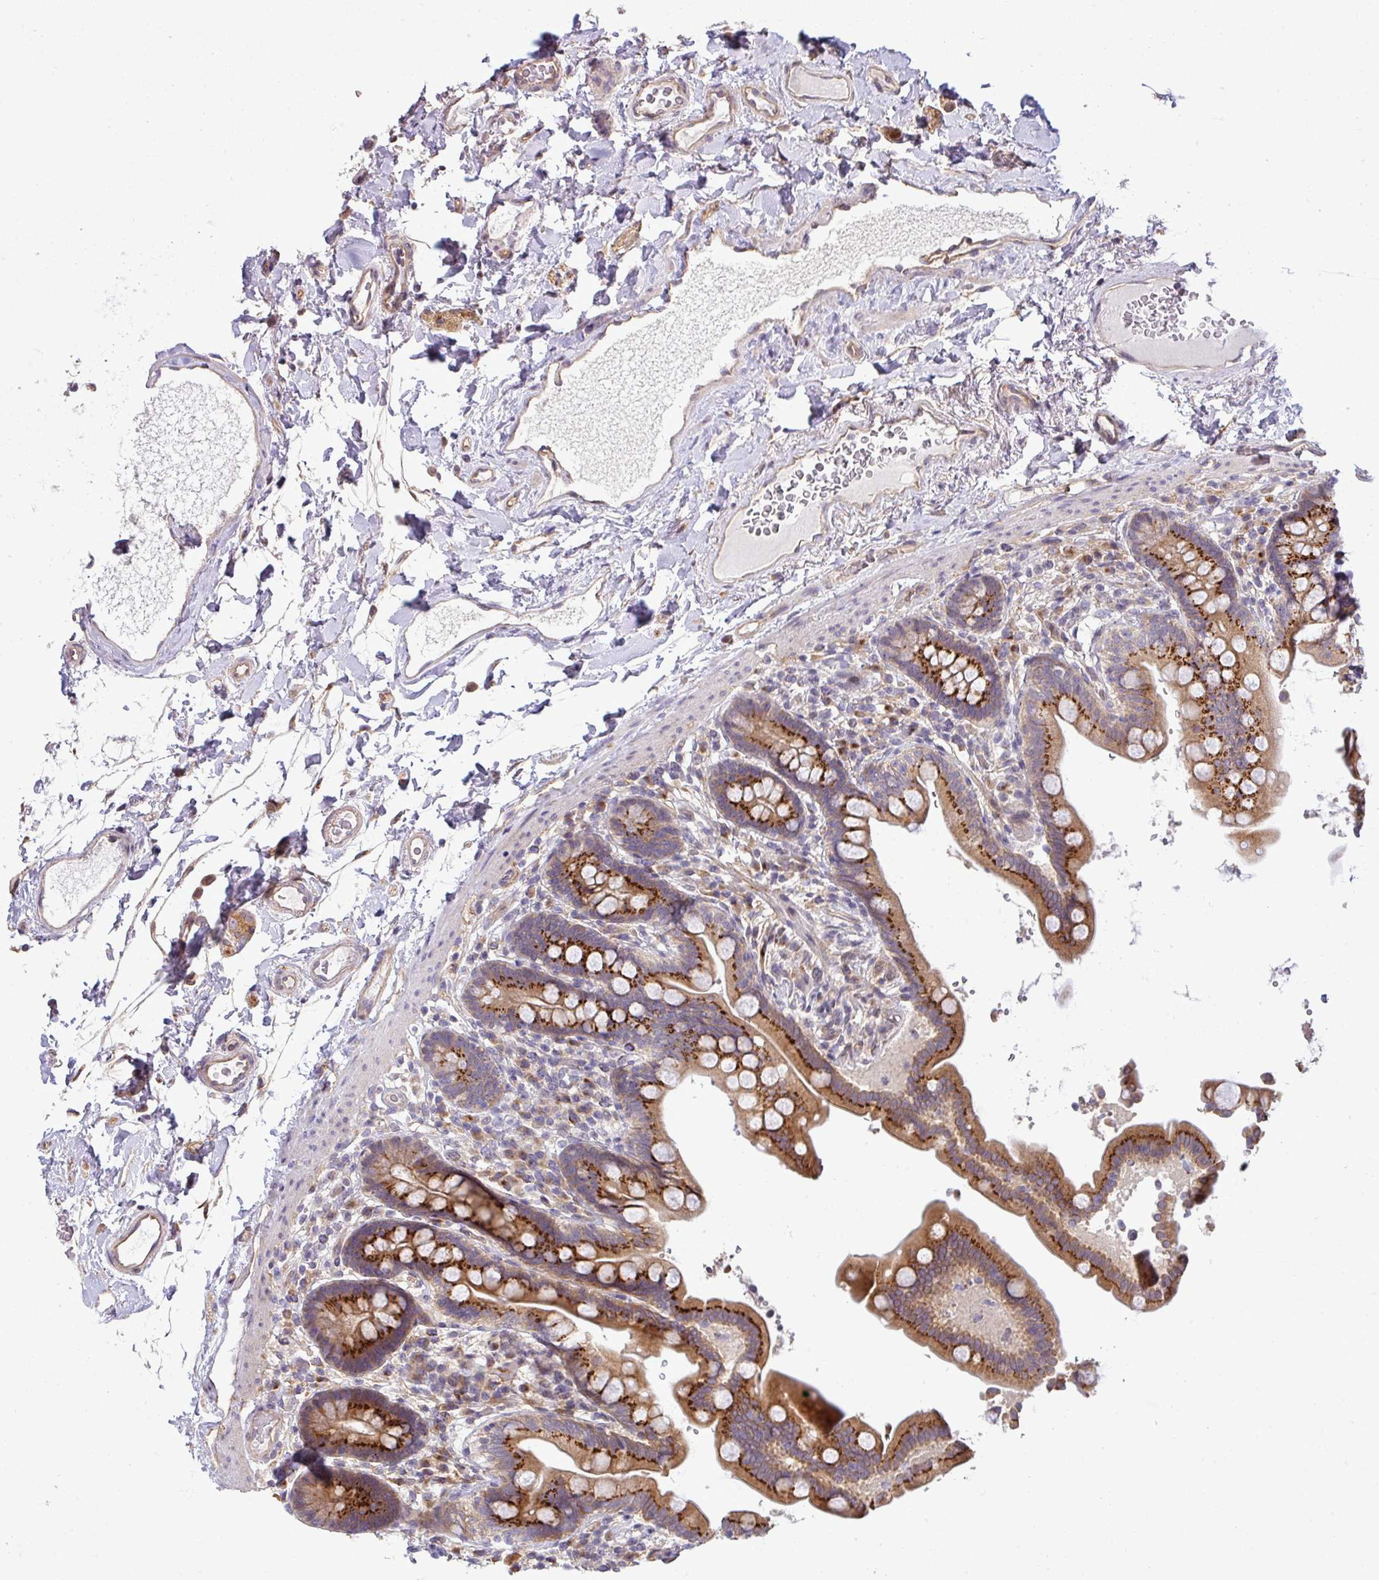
{"staining": {"intensity": "moderate", "quantity": ">75%", "location": "cytoplasmic/membranous"}, "tissue": "colon", "cell_type": "Endothelial cells", "image_type": "normal", "snomed": [{"axis": "morphology", "description": "Normal tissue, NOS"}, {"axis": "topography", "description": "Smooth muscle"}, {"axis": "topography", "description": "Colon"}], "caption": "Benign colon exhibits moderate cytoplasmic/membranous expression in approximately >75% of endothelial cells.", "gene": "TIMMDC1", "patient": {"sex": "male", "age": 73}}